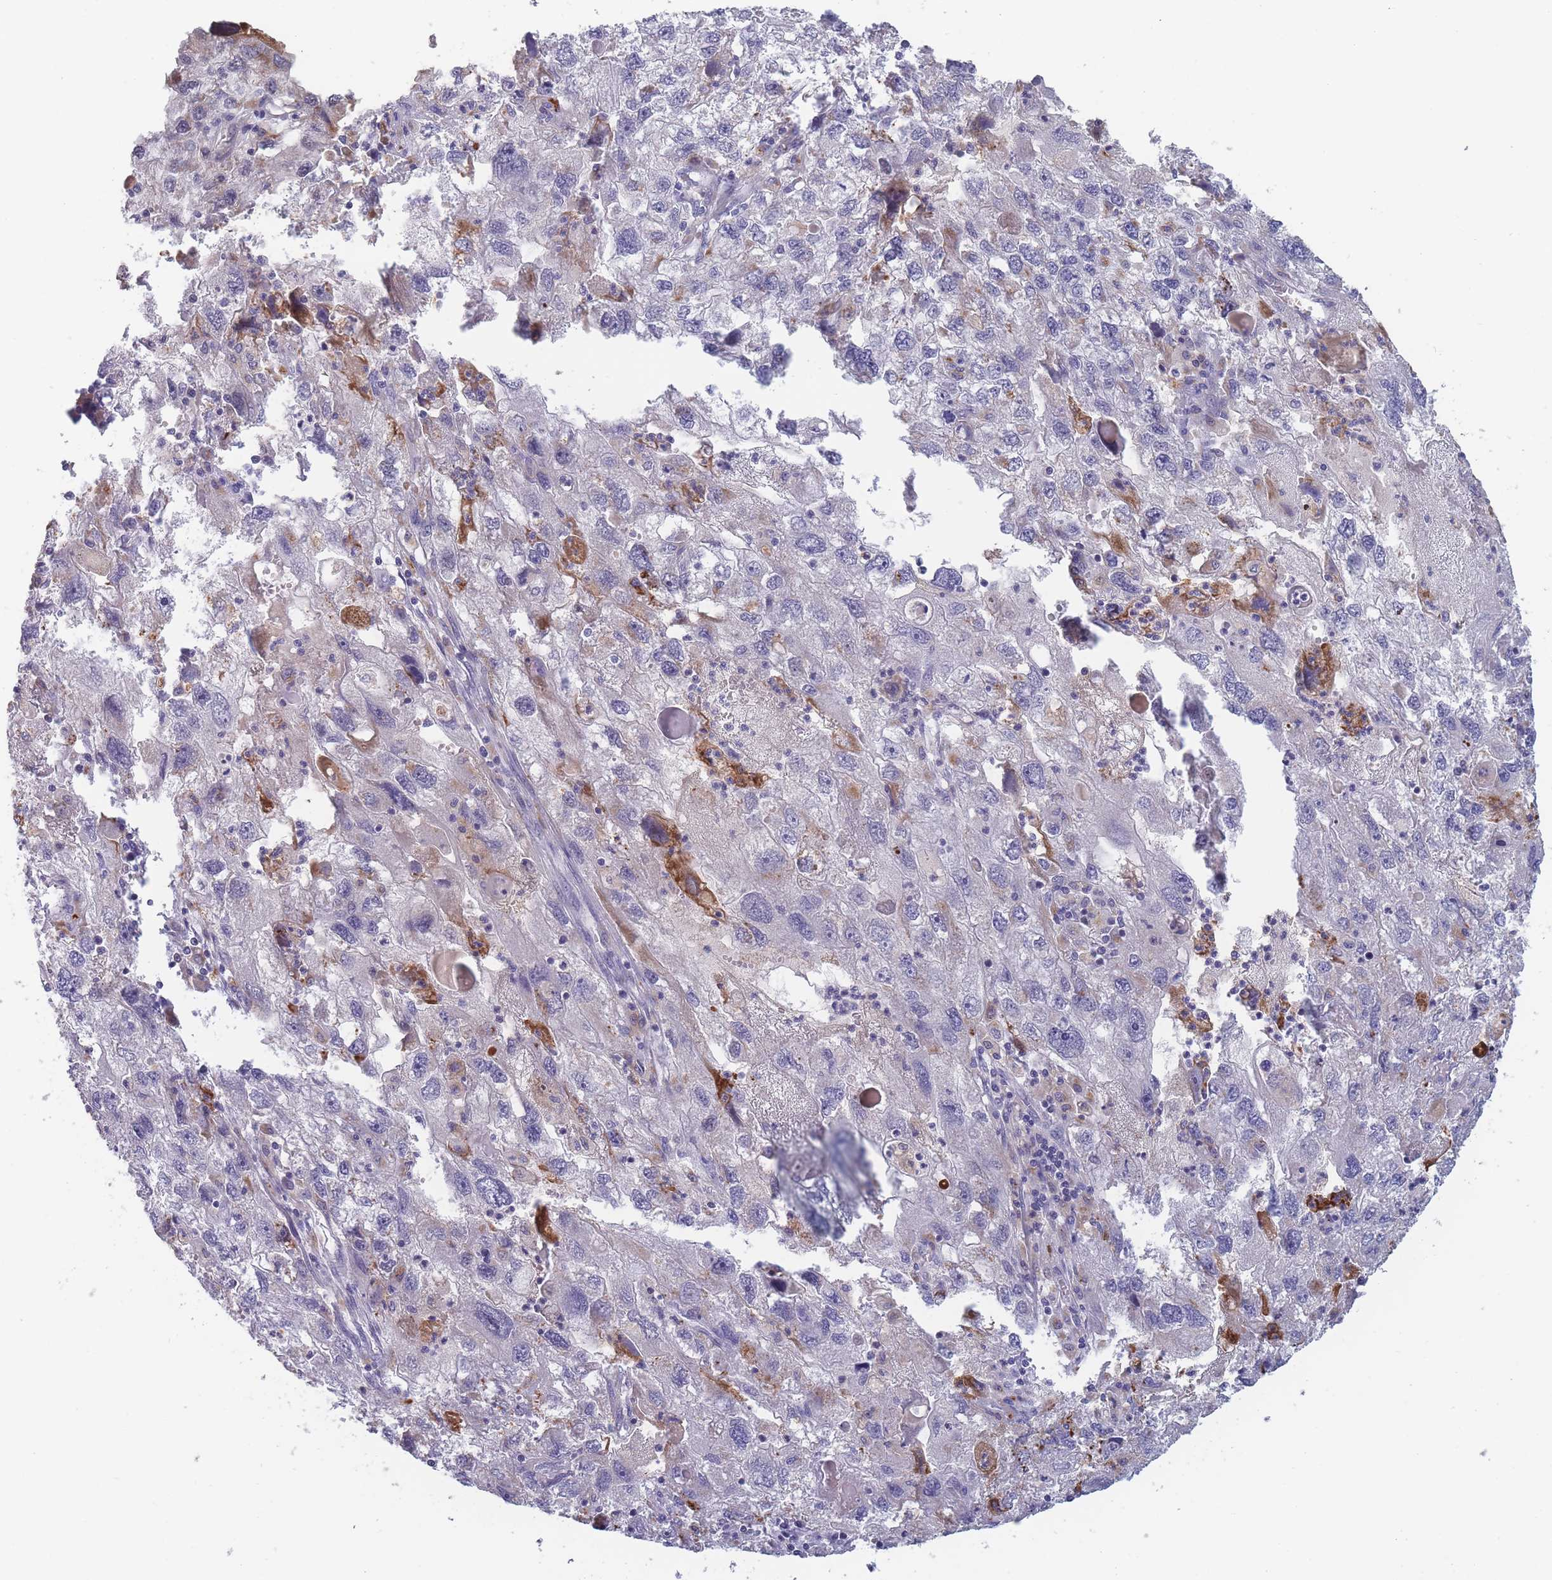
{"staining": {"intensity": "moderate", "quantity": "<25%", "location": "cytoplasmic/membranous"}, "tissue": "endometrial cancer", "cell_type": "Tumor cells", "image_type": "cancer", "snomed": [{"axis": "morphology", "description": "Adenocarcinoma, NOS"}, {"axis": "topography", "description": "Endometrium"}], "caption": "Approximately <25% of tumor cells in endometrial adenocarcinoma display moderate cytoplasmic/membranous protein expression as visualized by brown immunohistochemical staining.", "gene": "TMEM232", "patient": {"sex": "female", "age": 49}}